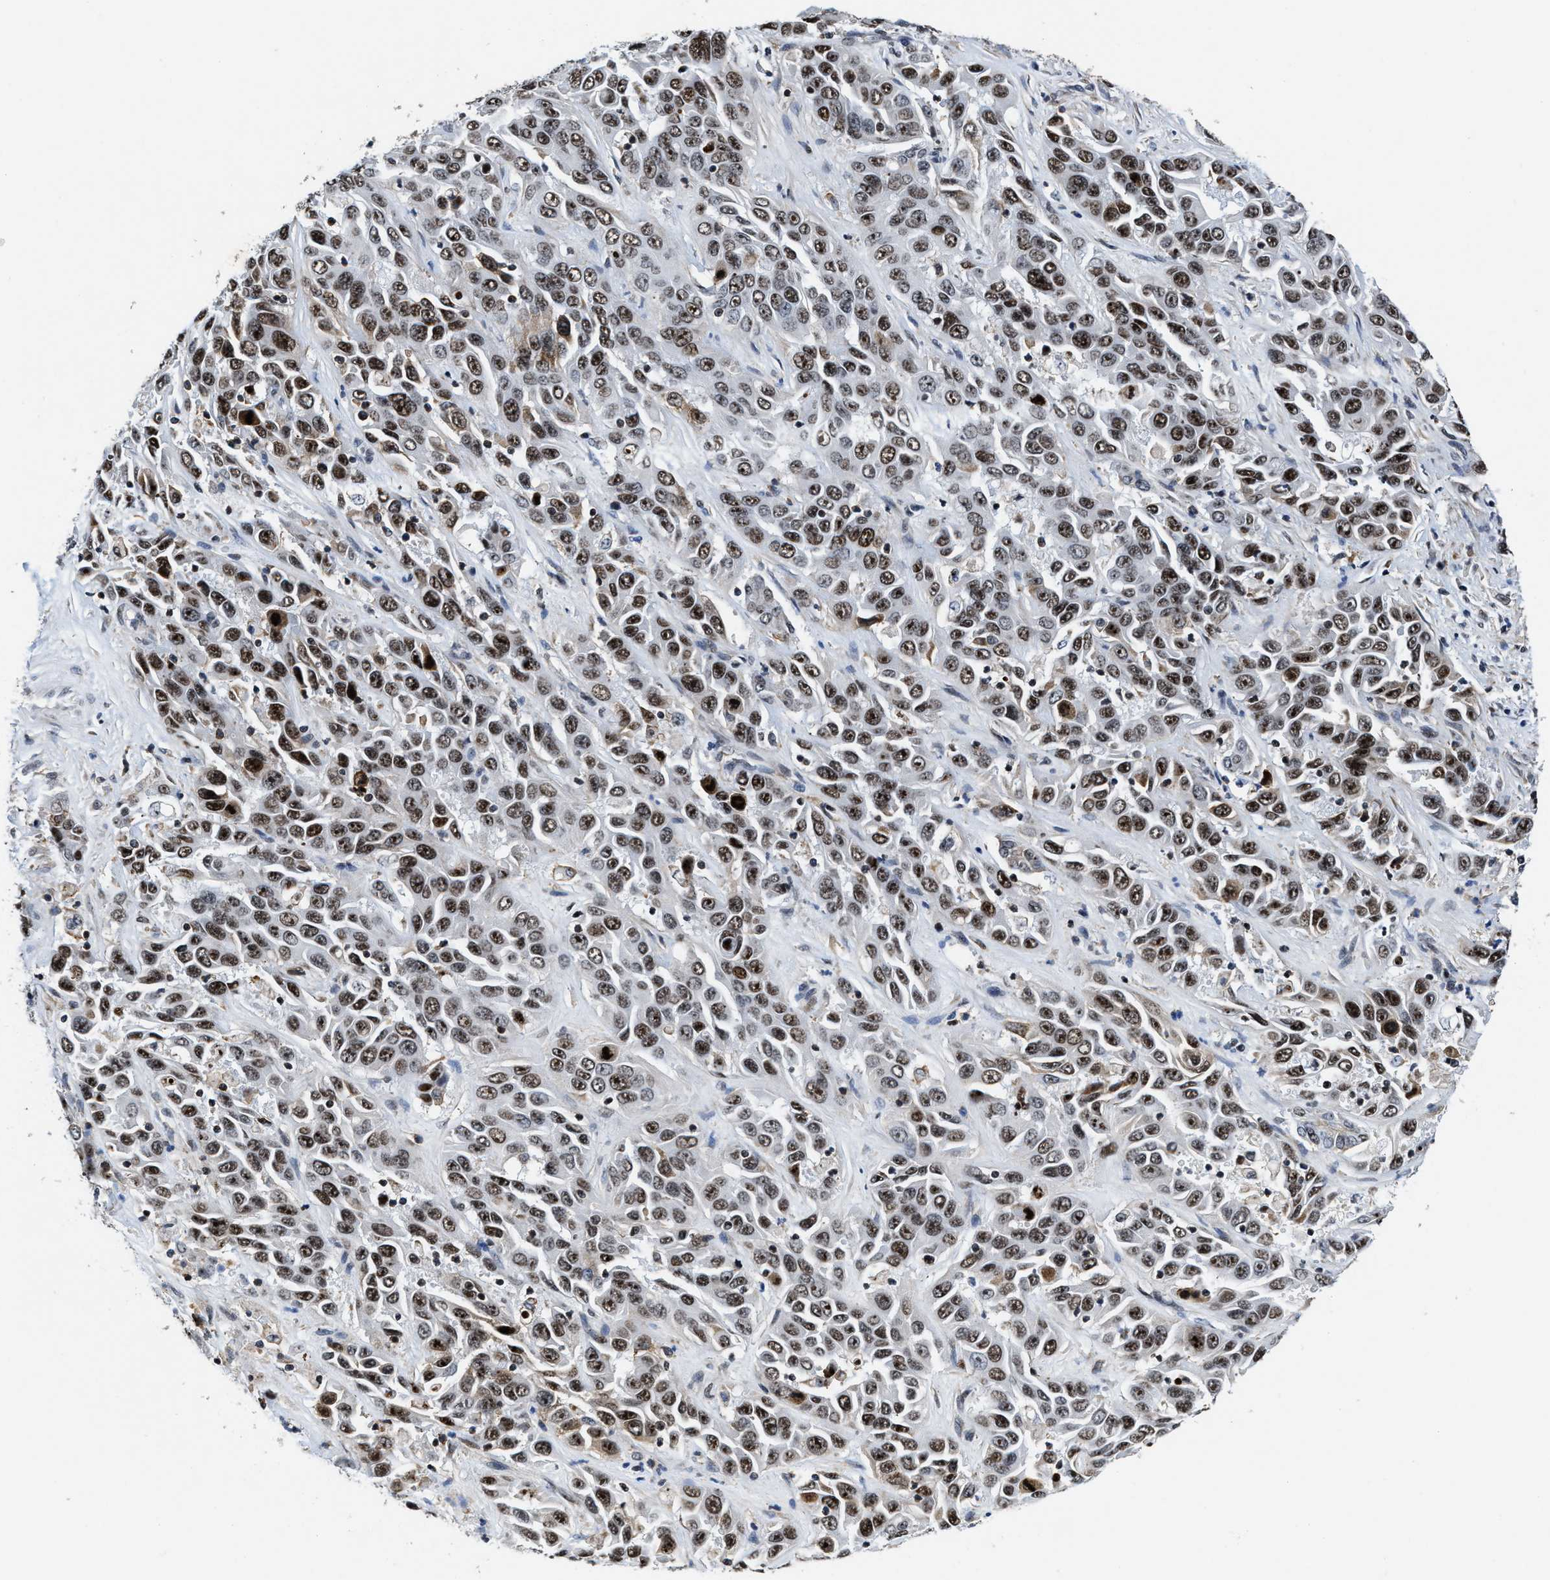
{"staining": {"intensity": "strong", "quantity": ">75%", "location": "nuclear"}, "tissue": "liver cancer", "cell_type": "Tumor cells", "image_type": "cancer", "snomed": [{"axis": "morphology", "description": "Cholangiocarcinoma"}, {"axis": "topography", "description": "Liver"}], "caption": "DAB immunohistochemical staining of human liver cholangiocarcinoma shows strong nuclear protein expression in approximately >75% of tumor cells.", "gene": "SUPT16H", "patient": {"sex": "female", "age": 52}}